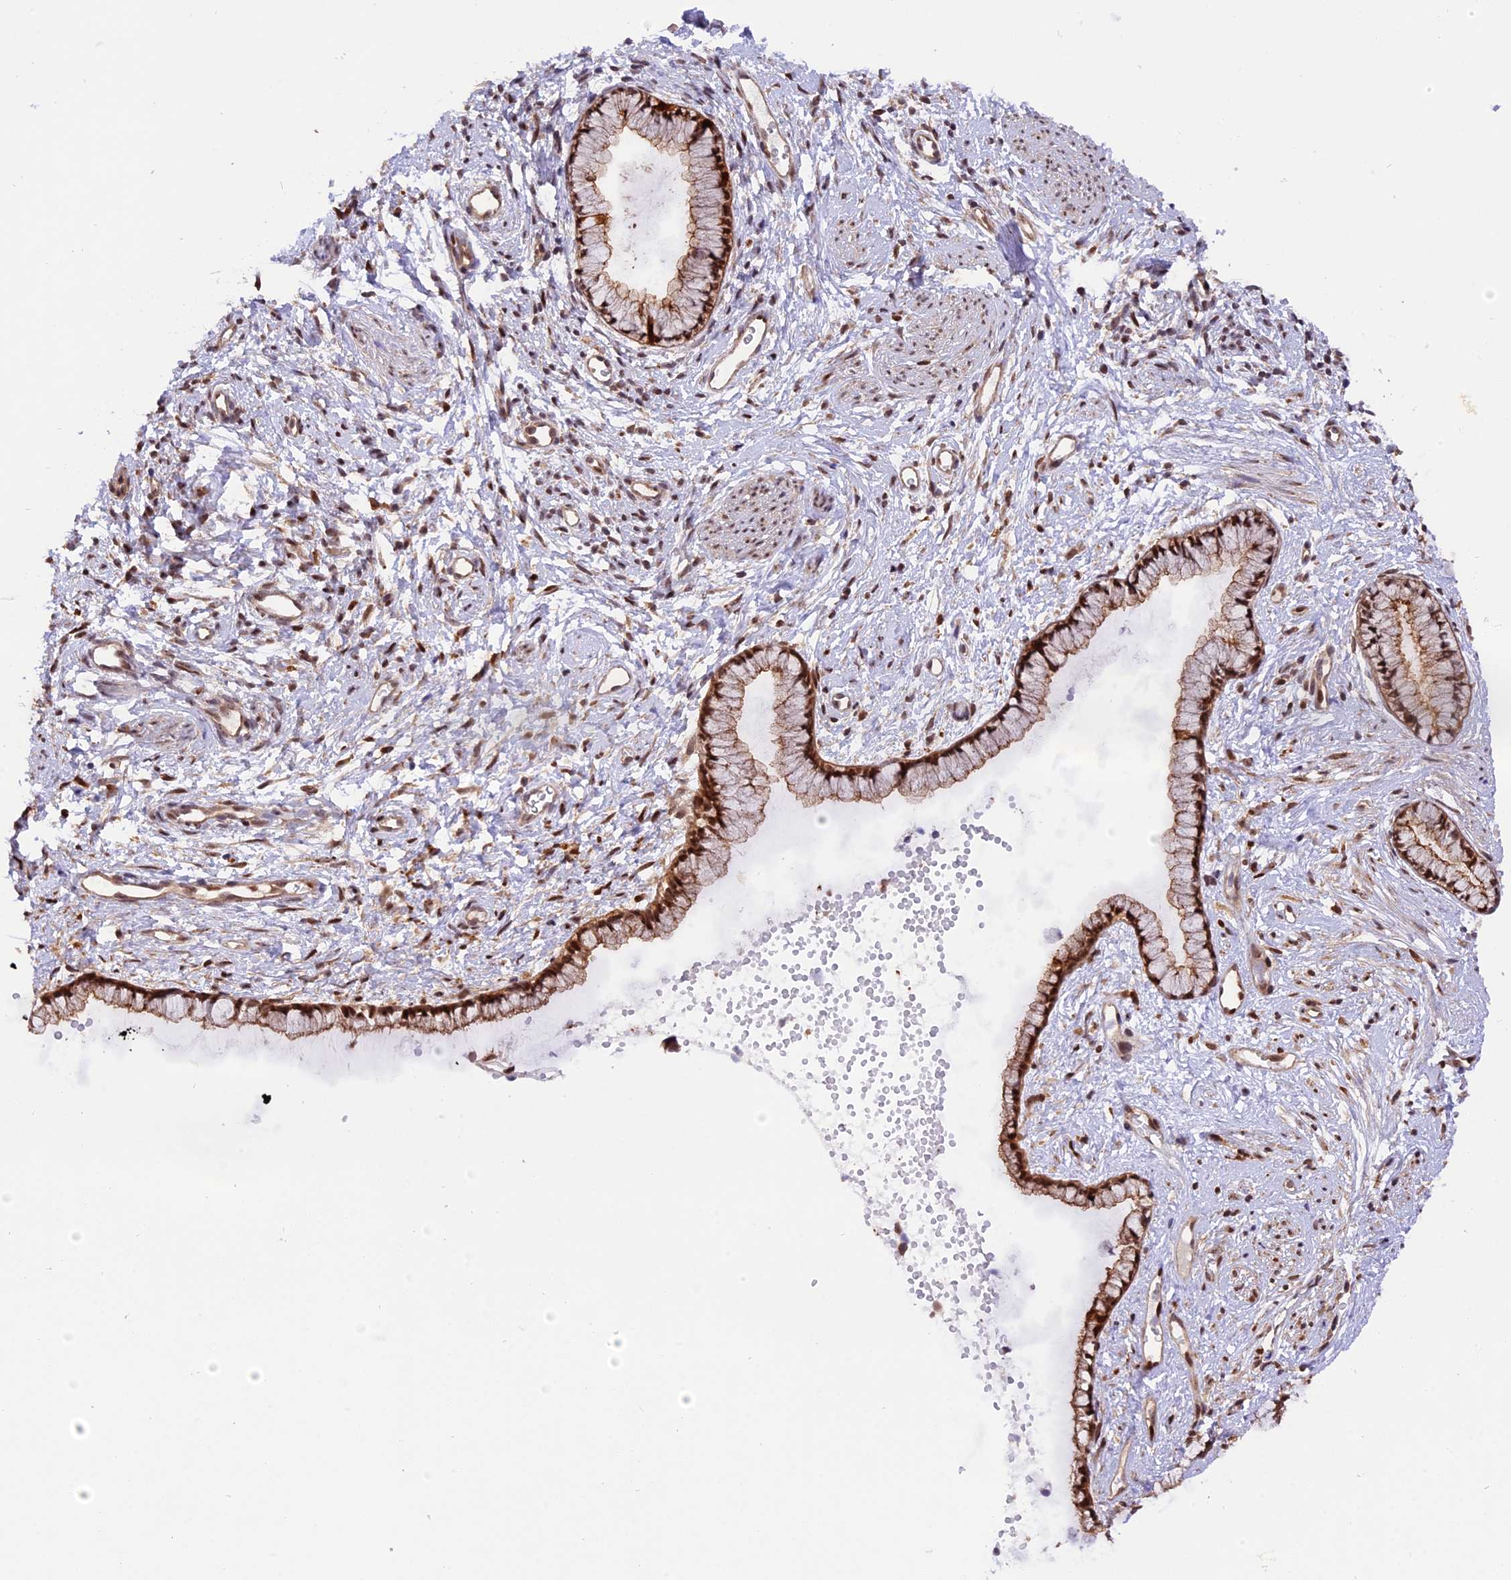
{"staining": {"intensity": "strong", "quantity": ">75%", "location": "cytoplasmic/membranous,nuclear"}, "tissue": "cervix", "cell_type": "Glandular cells", "image_type": "normal", "snomed": [{"axis": "morphology", "description": "Normal tissue, NOS"}, {"axis": "topography", "description": "Cervix"}], "caption": "DAB immunohistochemical staining of unremarkable cervix exhibits strong cytoplasmic/membranous,nuclear protein positivity in approximately >75% of glandular cells. The staining is performed using DAB brown chromogen to label protein expression. The nuclei are counter-stained blue using hematoxylin.", "gene": "SAMD4A", "patient": {"sex": "female", "age": 57}}